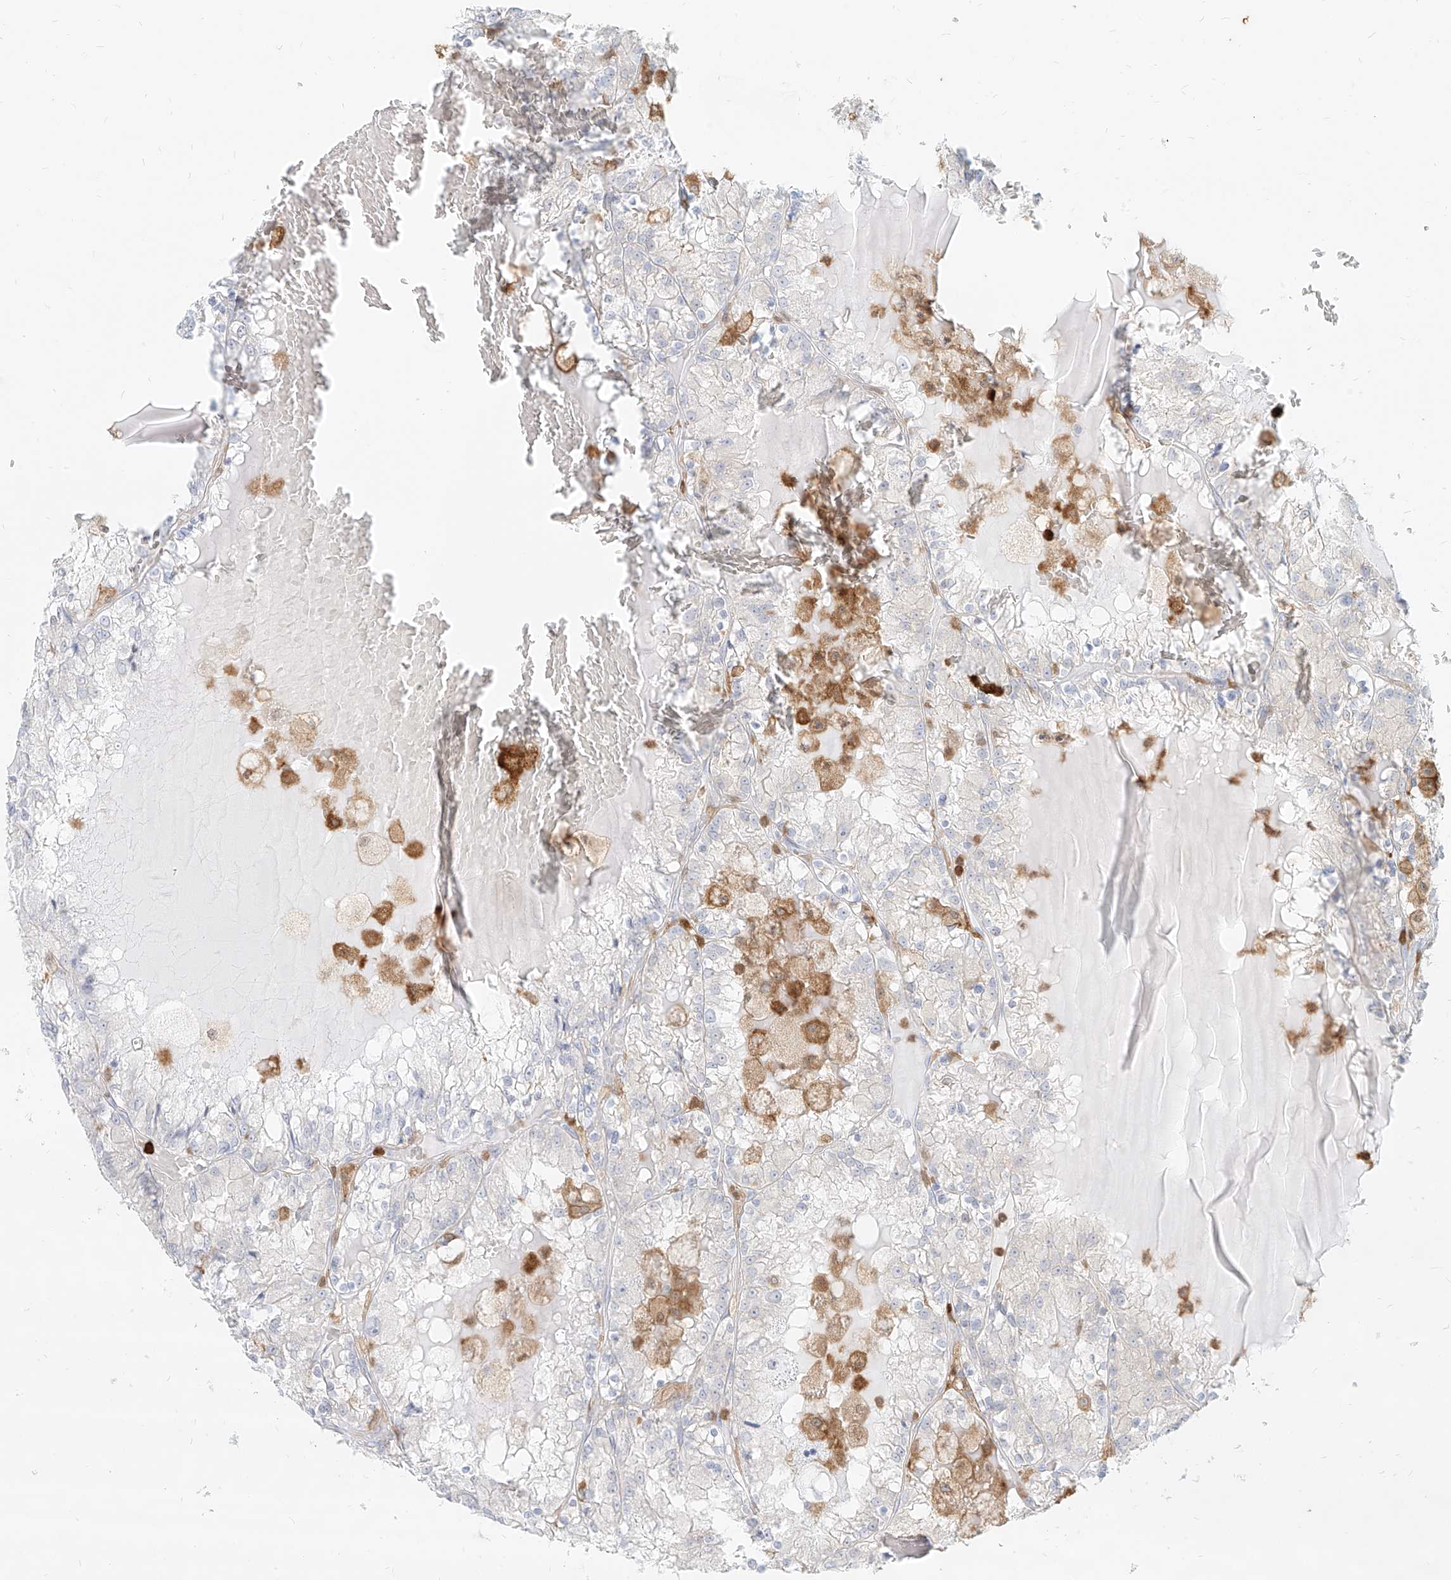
{"staining": {"intensity": "negative", "quantity": "none", "location": "none"}, "tissue": "renal cancer", "cell_type": "Tumor cells", "image_type": "cancer", "snomed": [{"axis": "morphology", "description": "Adenocarcinoma, NOS"}, {"axis": "topography", "description": "Kidney"}], "caption": "The immunohistochemistry photomicrograph has no significant positivity in tumor cells of renal adenocarcinoma tissue. (Stains: DAB IHC with hematoxylin counter stain, Microscopy: brightfield microscopy at high magnification).", "gene": "PGD", "patient": {"sex": "female", "age": 56}}